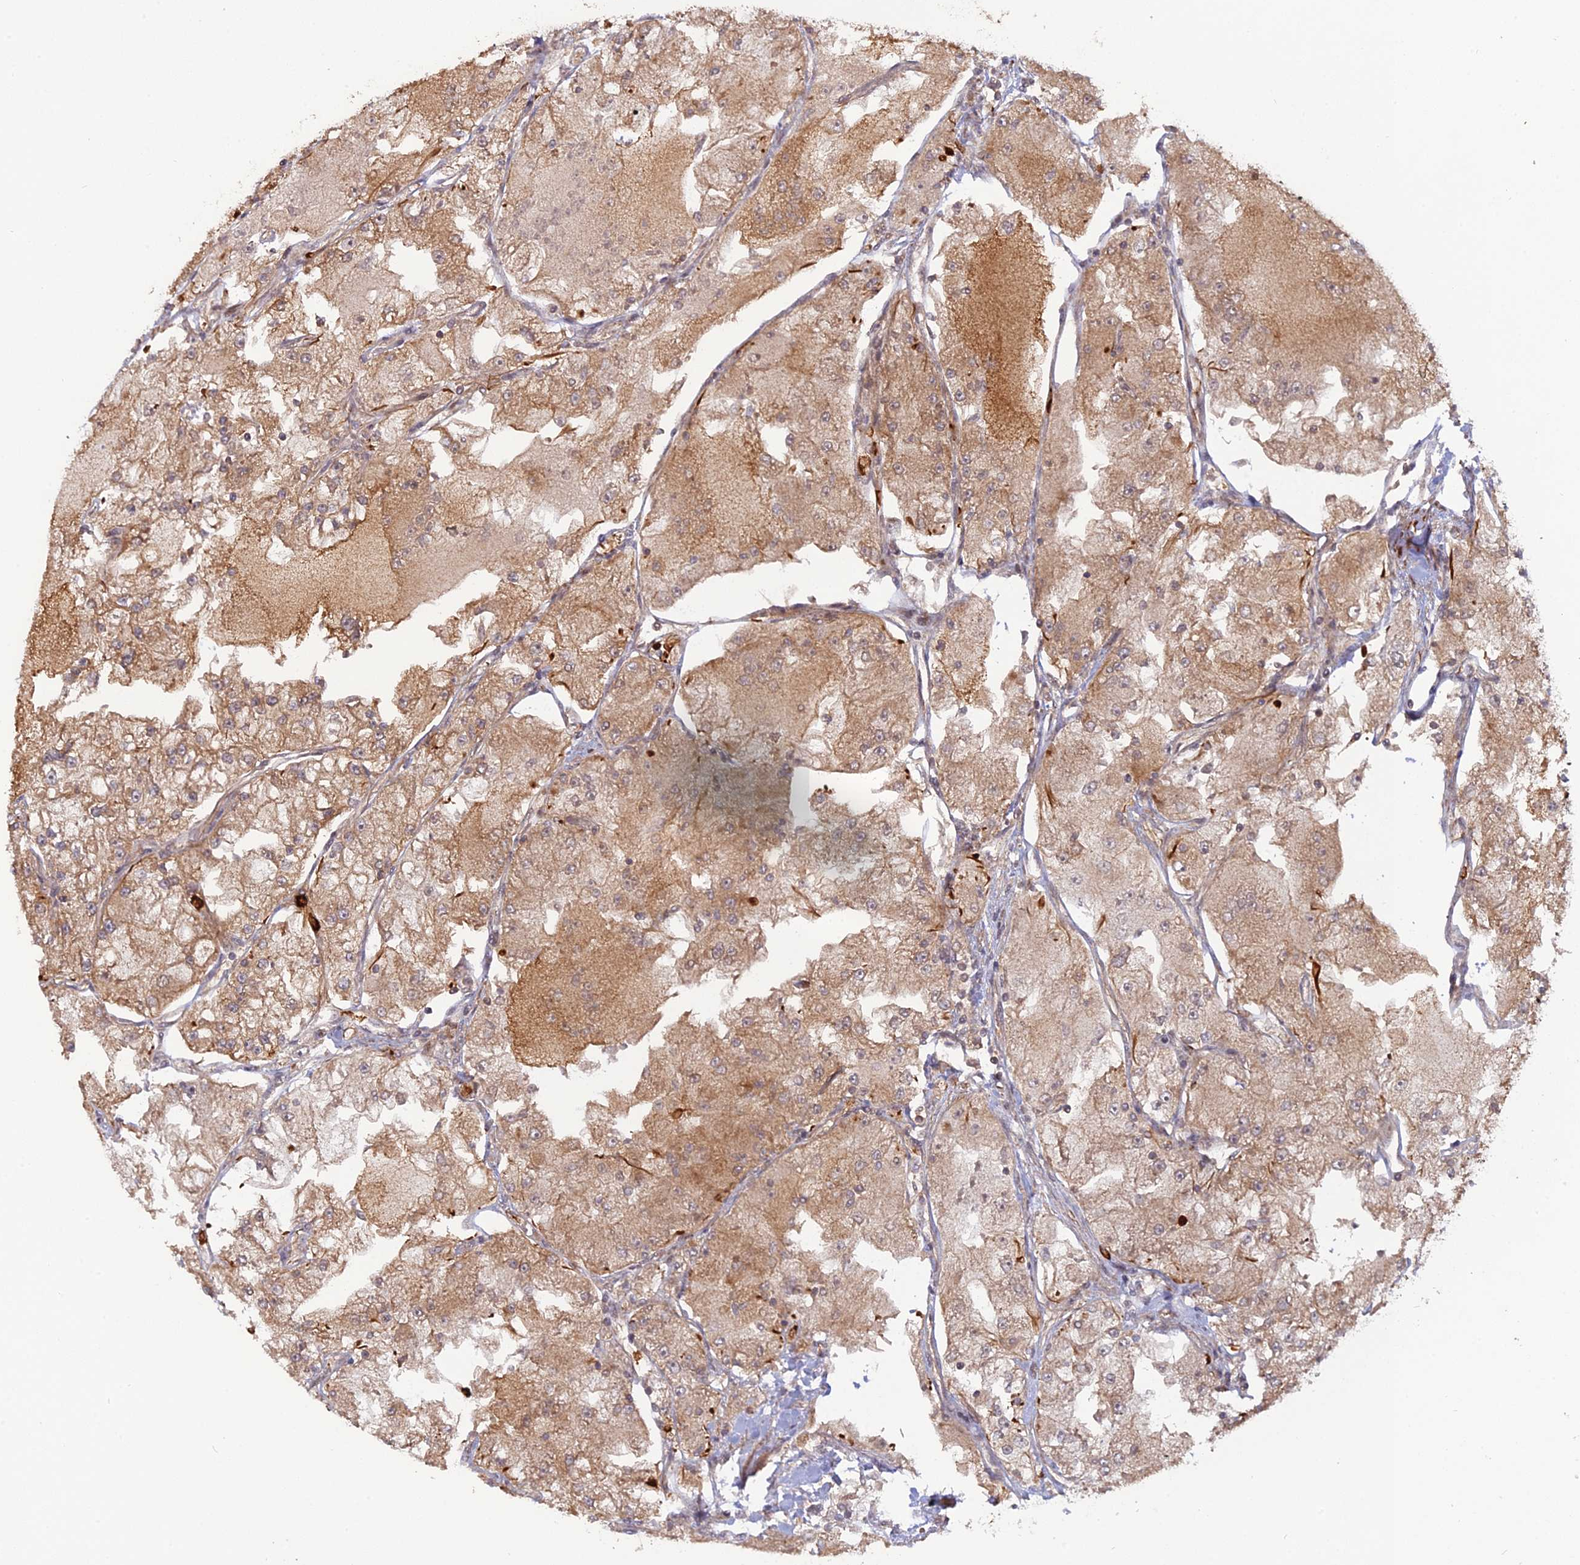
{"staining": {"intensity": "moderate", "quantity": ">75%", "location": "cytoplasmic/membranous"}, "tissue": "renal cancer", "cell_type": "Tumor cells", "image_type": "cancer", "snomed": [{"axis": "morphology", "description": "Adenocarcinoma, NOS"}, {"axis": "topography", "description": "Kidney"}], "caption": "IHC histopathology image of neoplastic tissue: renal cancer stained using IHC reveals medium levels of moderate protein expression localized specifically in the cytoplasmic/membranous of tumor cells, appearing as a cytoplasmic/membranous brown color.", "gene": "PHLDB3", "patient": {"sex": "female", "age": 72}}